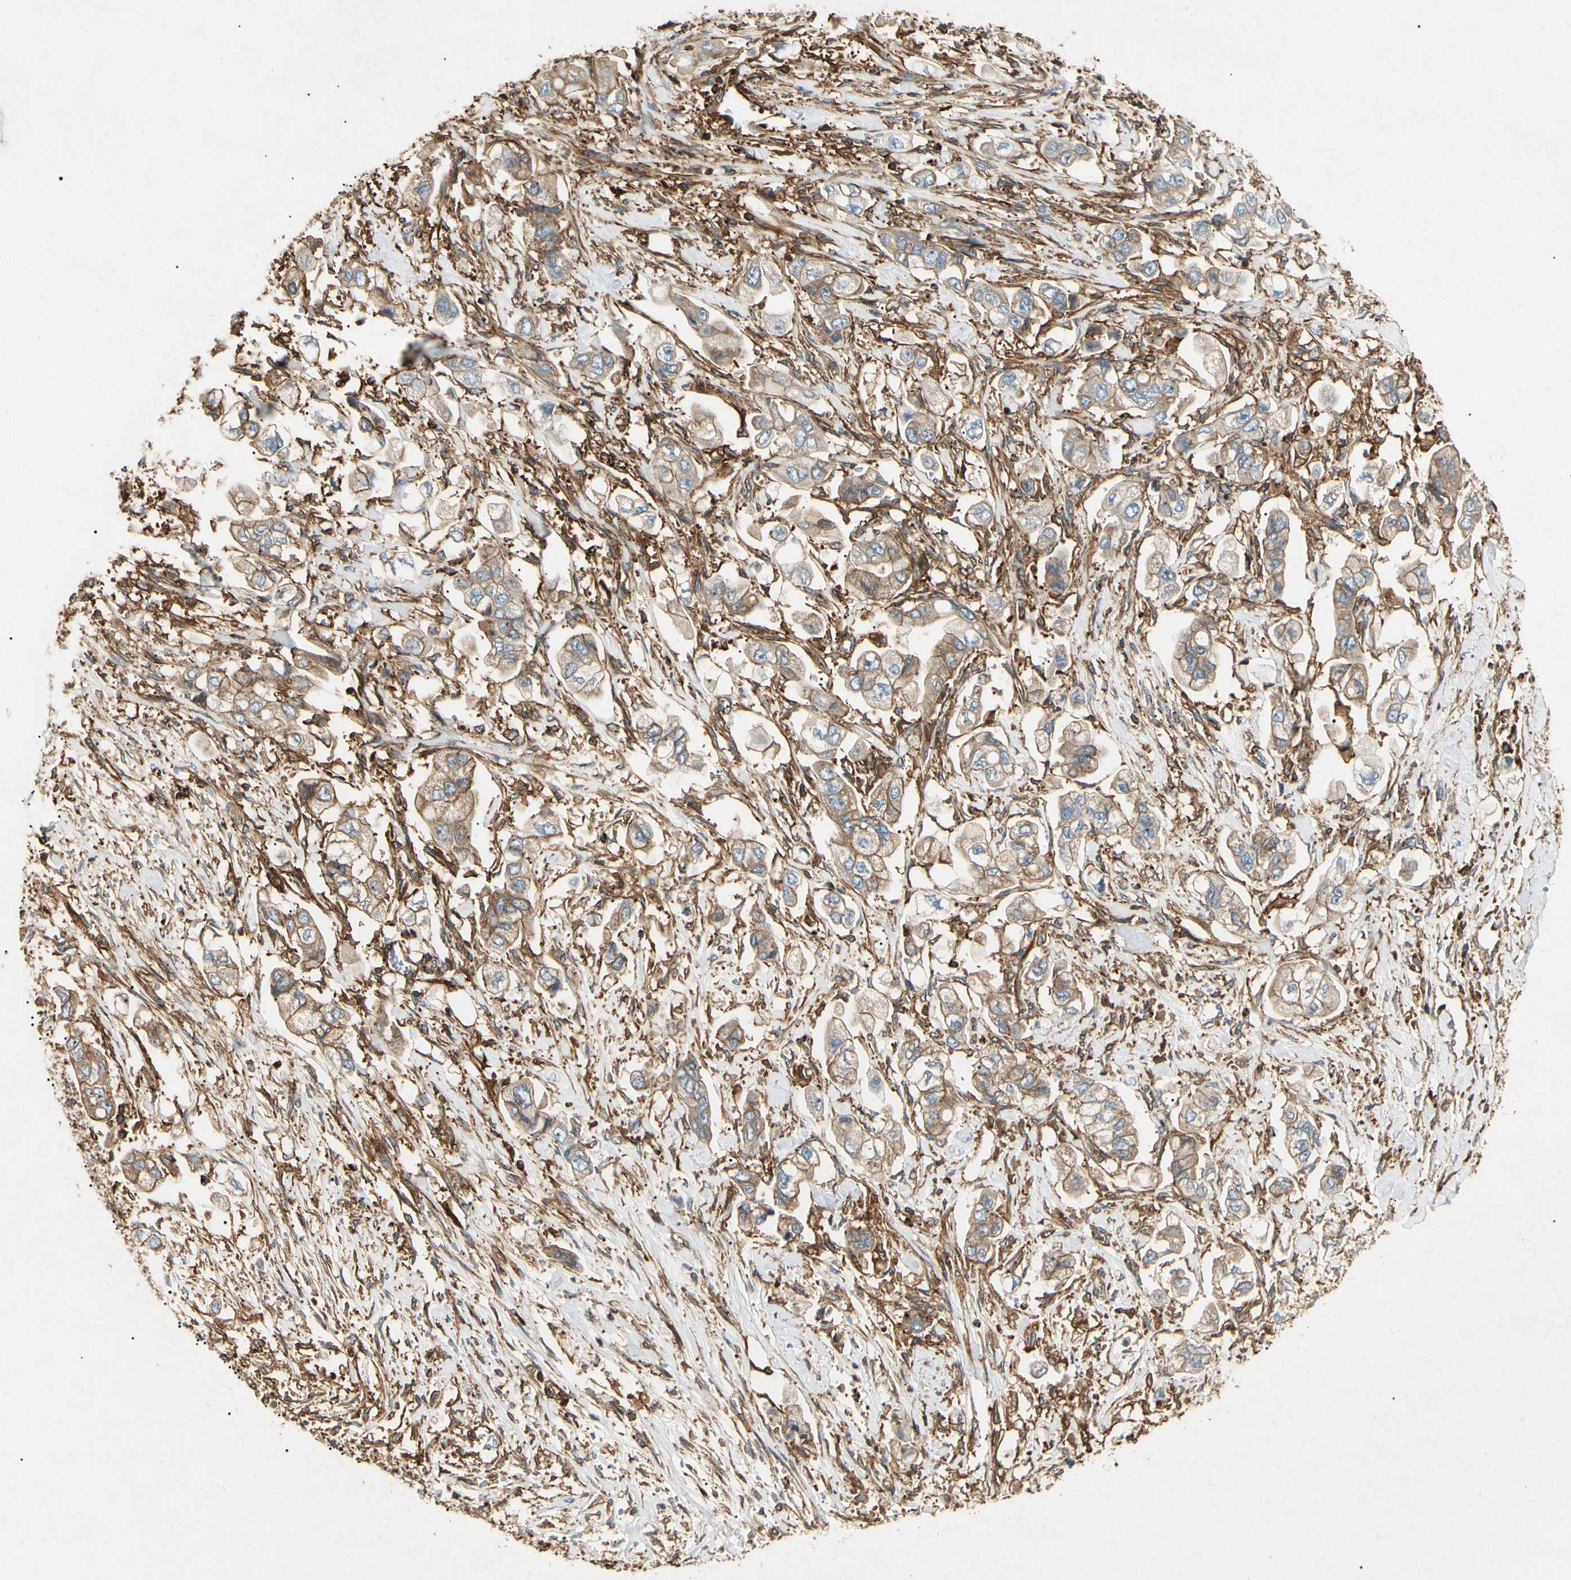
{"staining": {"intensity": "moderate", "quantity": ">75%", "location": "cytoplasmic/membranous"}, "tissue": "stomach cancer", "cell_type": "Tumor cells", "image_type": "cancer", "snomed": [{"axis": "morphology", "description": "Adenocarcinoma, NOS"}, {"axis": "topography", "description": "Stomach"}], "caption": "An immunohistochemistry histopathology image of tumor tissue is shown. Protein staining in brown shows moderate cytoplasmic/membranous positivity in stomach adenocarcinoma within tumor cells.", "gene": "ARPC2", "patient": {"sex": "male", "age": 62}}